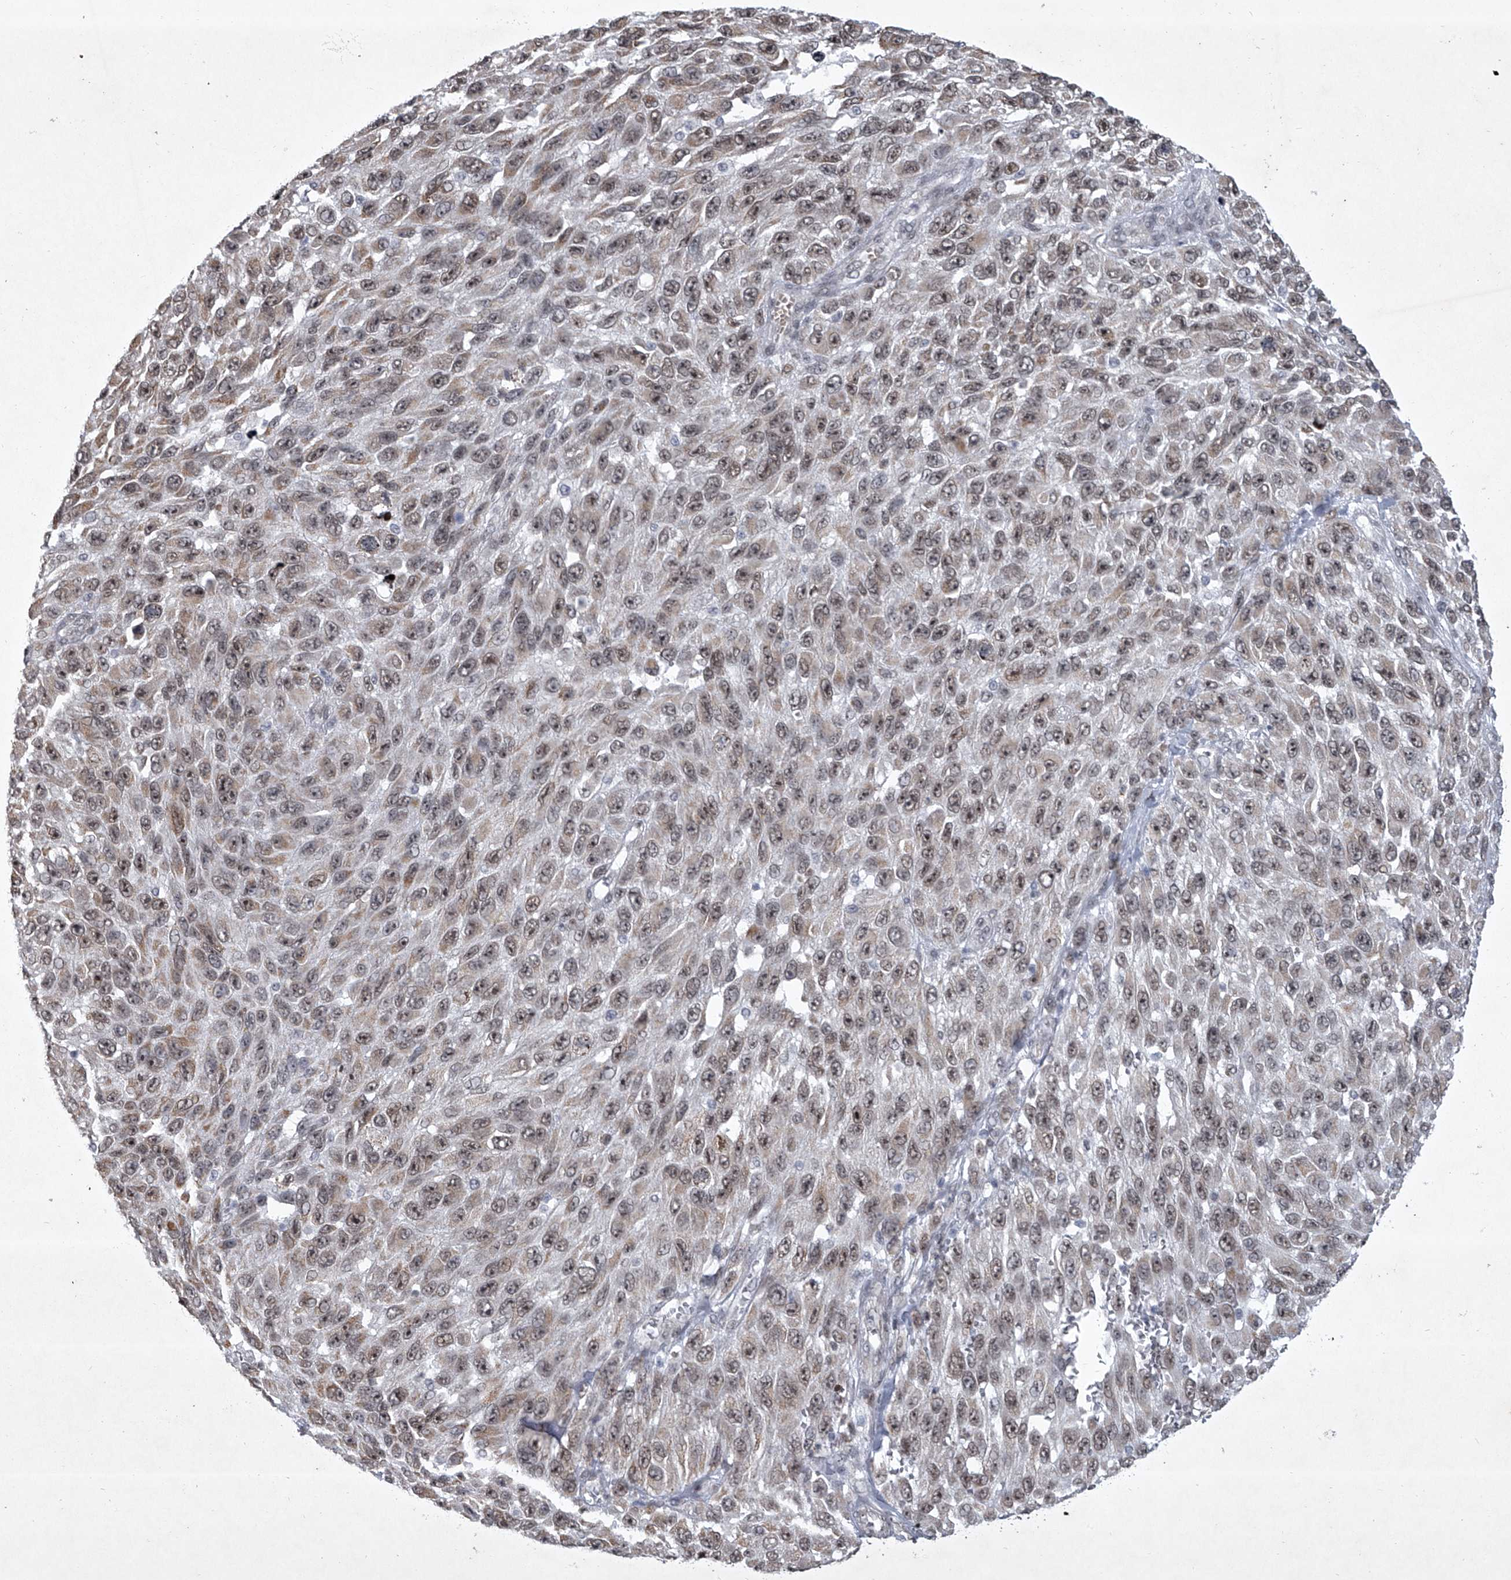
{"staining": {"intensity": "moderate", "quantity": ">75%", "location": "nuclear"}, "tissue": "melanoma", "cell_type": "Tumor cells", "image_type": "cancer", "snomed": [{"axis": "morphology", "description": "Malignant melanoma, NOS"}, {"axis": "topography", "description": "Skin"}], "caption": "Moderate nuclear positivity for a protein is present in approximately >75% of tumor cells of melanoma using immunohistochemistry.", "gene": "MLLT1", "patient": {"sex": "female", "age": 96}}